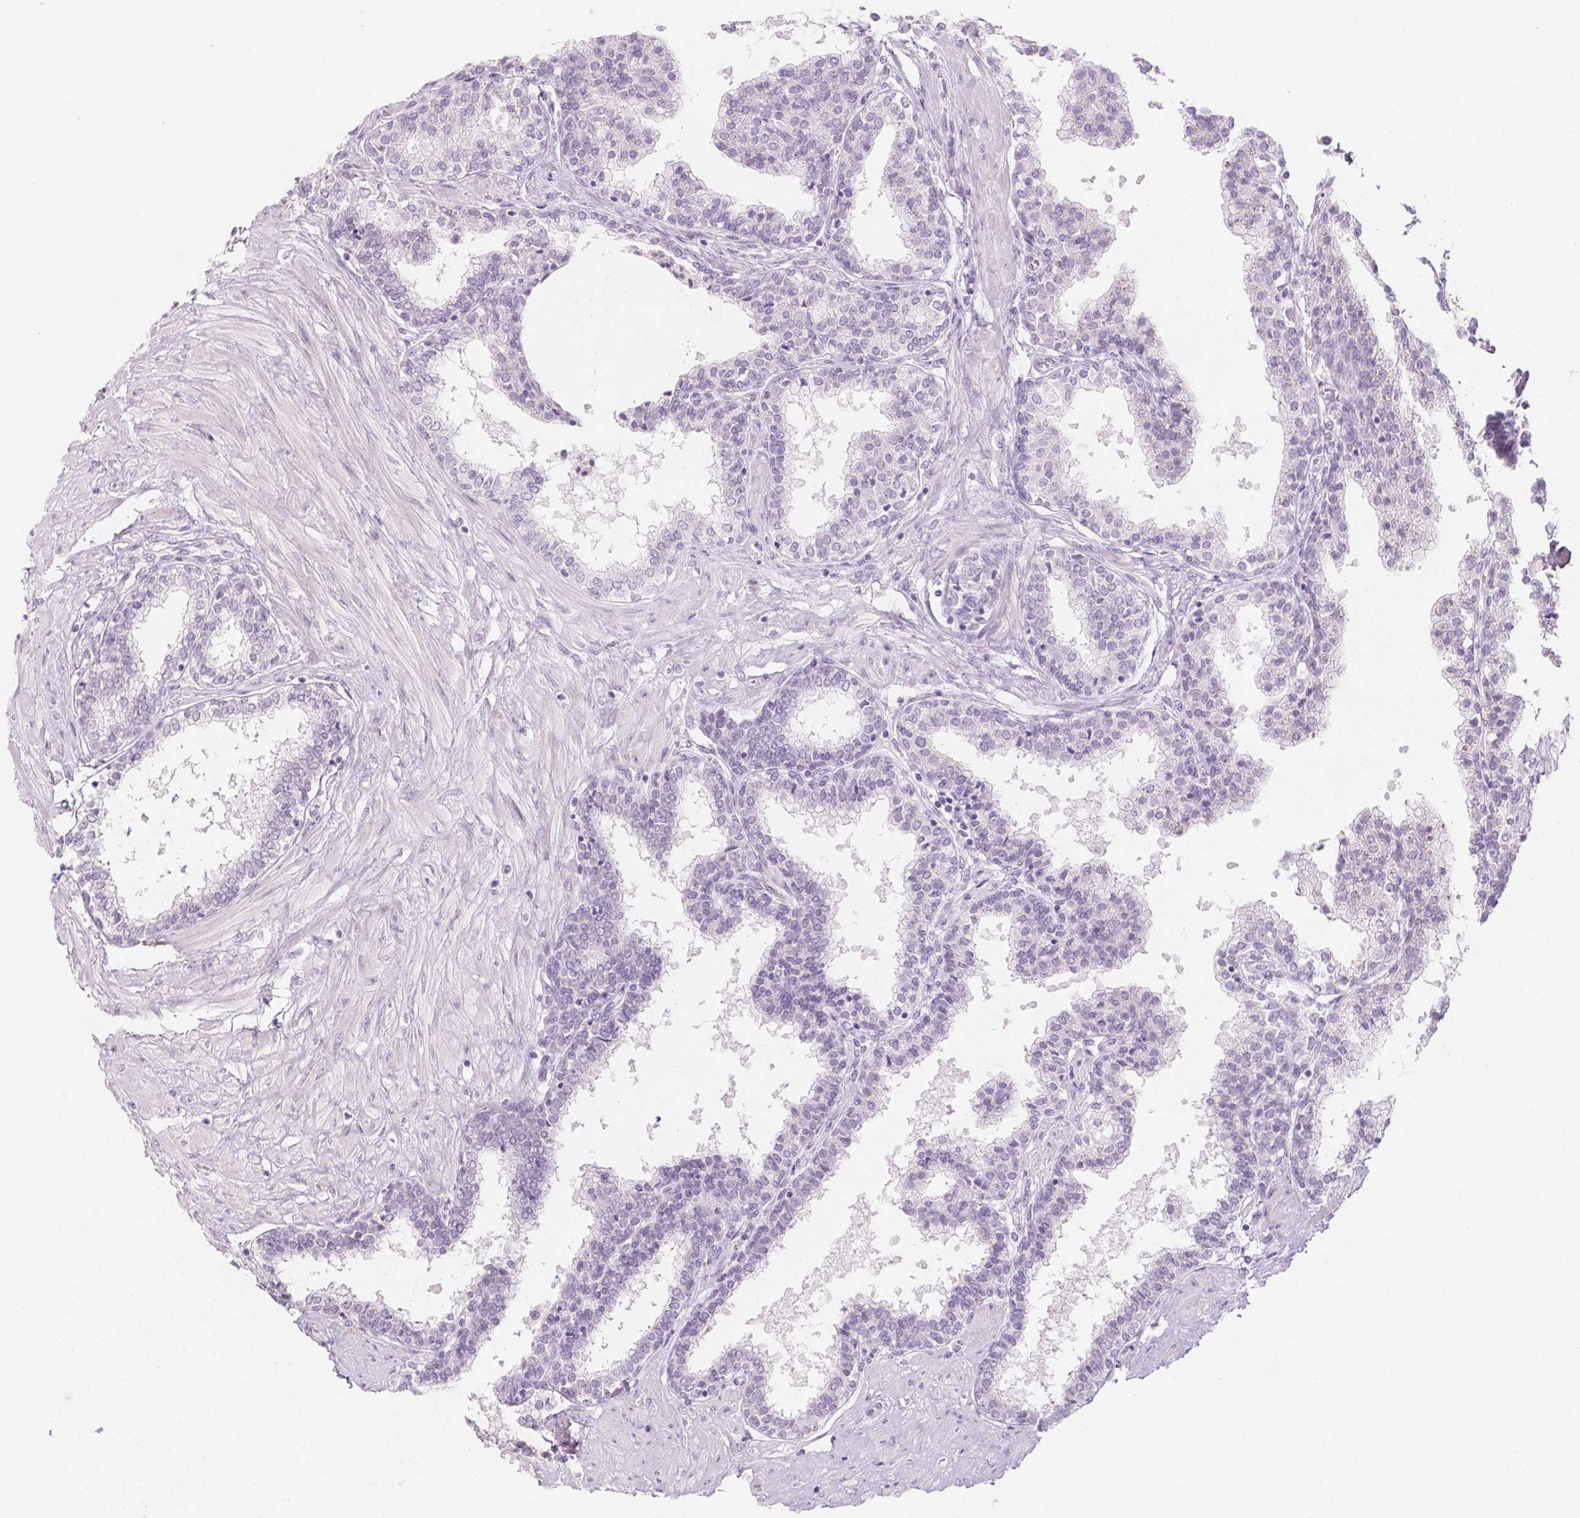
{"staining": {"intensity": "negative", "quantity": "none", "location": "none"}, "tissue": "prostate", "cell_type": "Glandular cells", "image_type": "normal", "snomed": [{"axis": "morphology", "description": "Normal tissue, NOS"}, {"axis": "topography", "description": "Prostate"}], "caption": "The immunohistochemistry (IHC) micrograph has no significant positivity in glandular cells of prostate.", "gene": "PI3", "patient": {"sex": "male", "age": 55}}